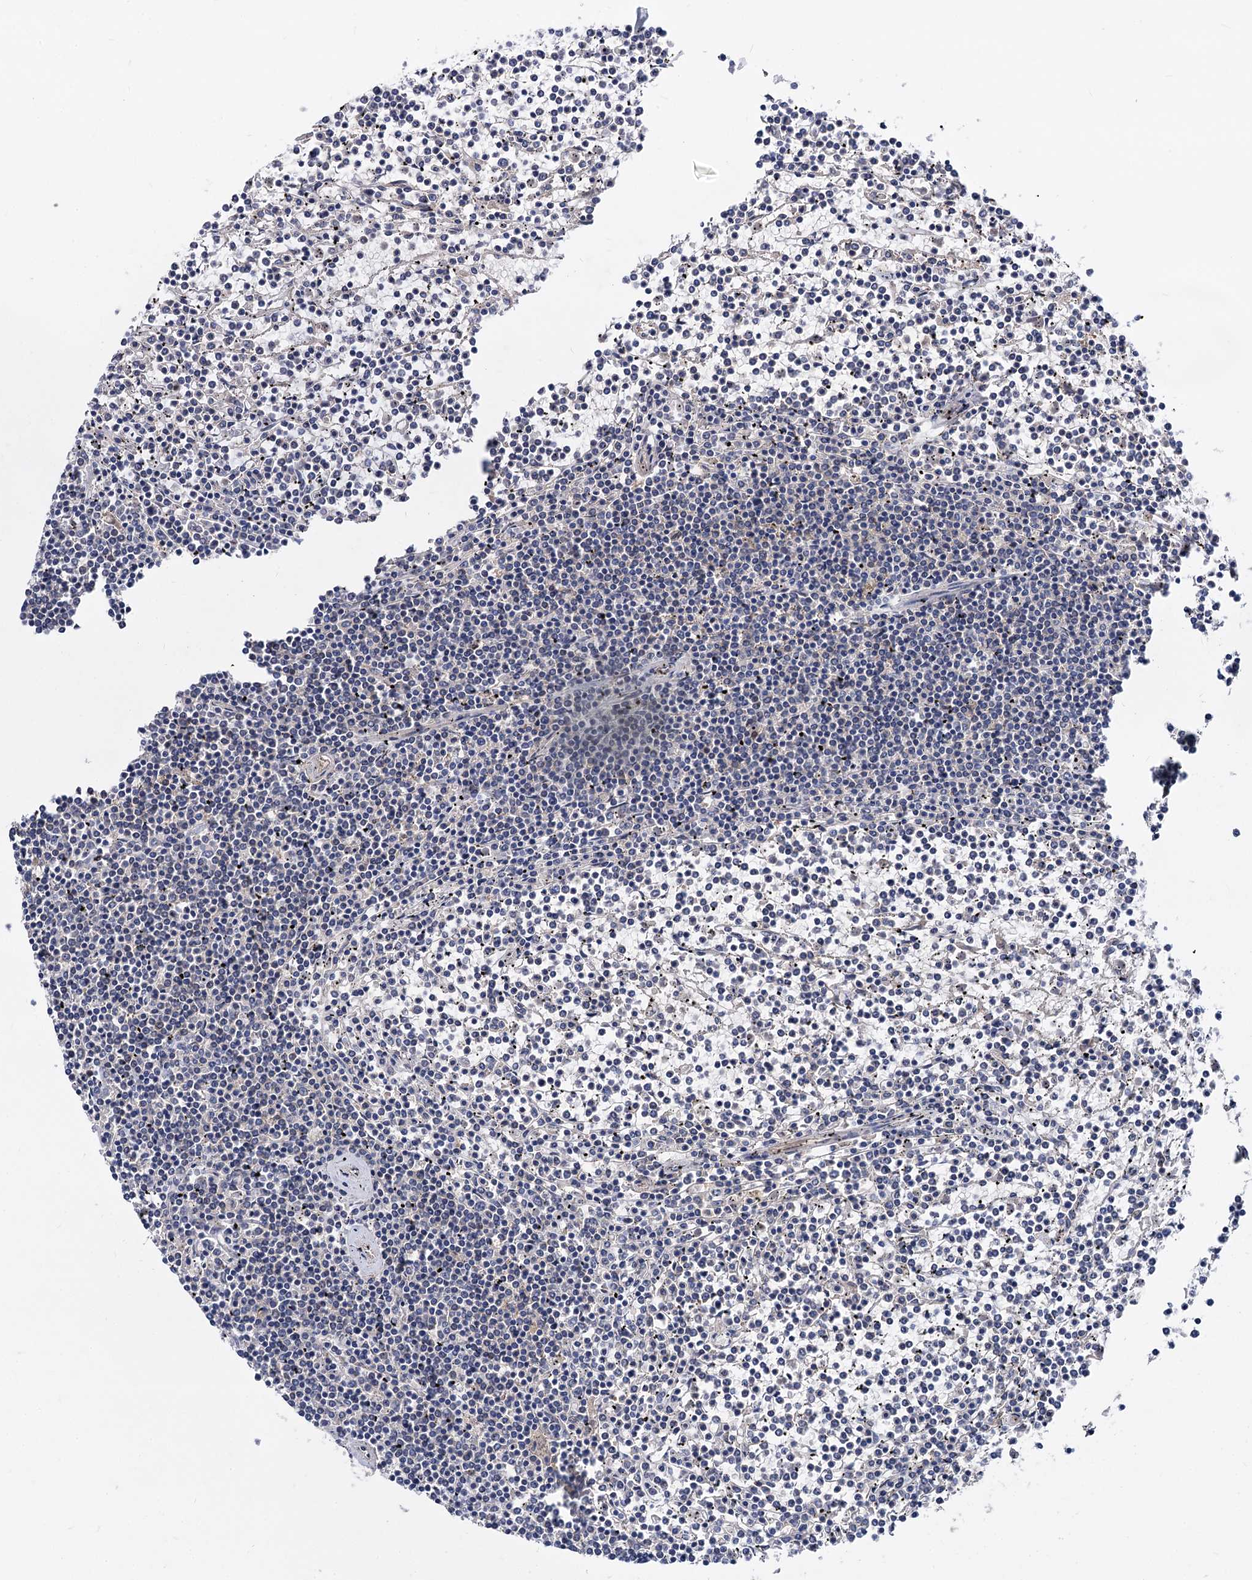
{"staining": {"intensity": "negative", "quantity": "none", "location": "none"}, "tissue": "lymphoma", "cell_type": "Tumor cells", "image_type": "cancer", "snomed": [{"axis": "morphology", "description": "Malignant lymphoma, non-Hodgkin's type, Low grade"}, {"axis": "topography", "description": "Spleen"}], "caption": "The image exhibits no staining of tumor cells in low-grade malignant lymphoma, non-Hodgkin's type.", "gene": "SNX15", "patient": {"sex": "female", "age": 19}}